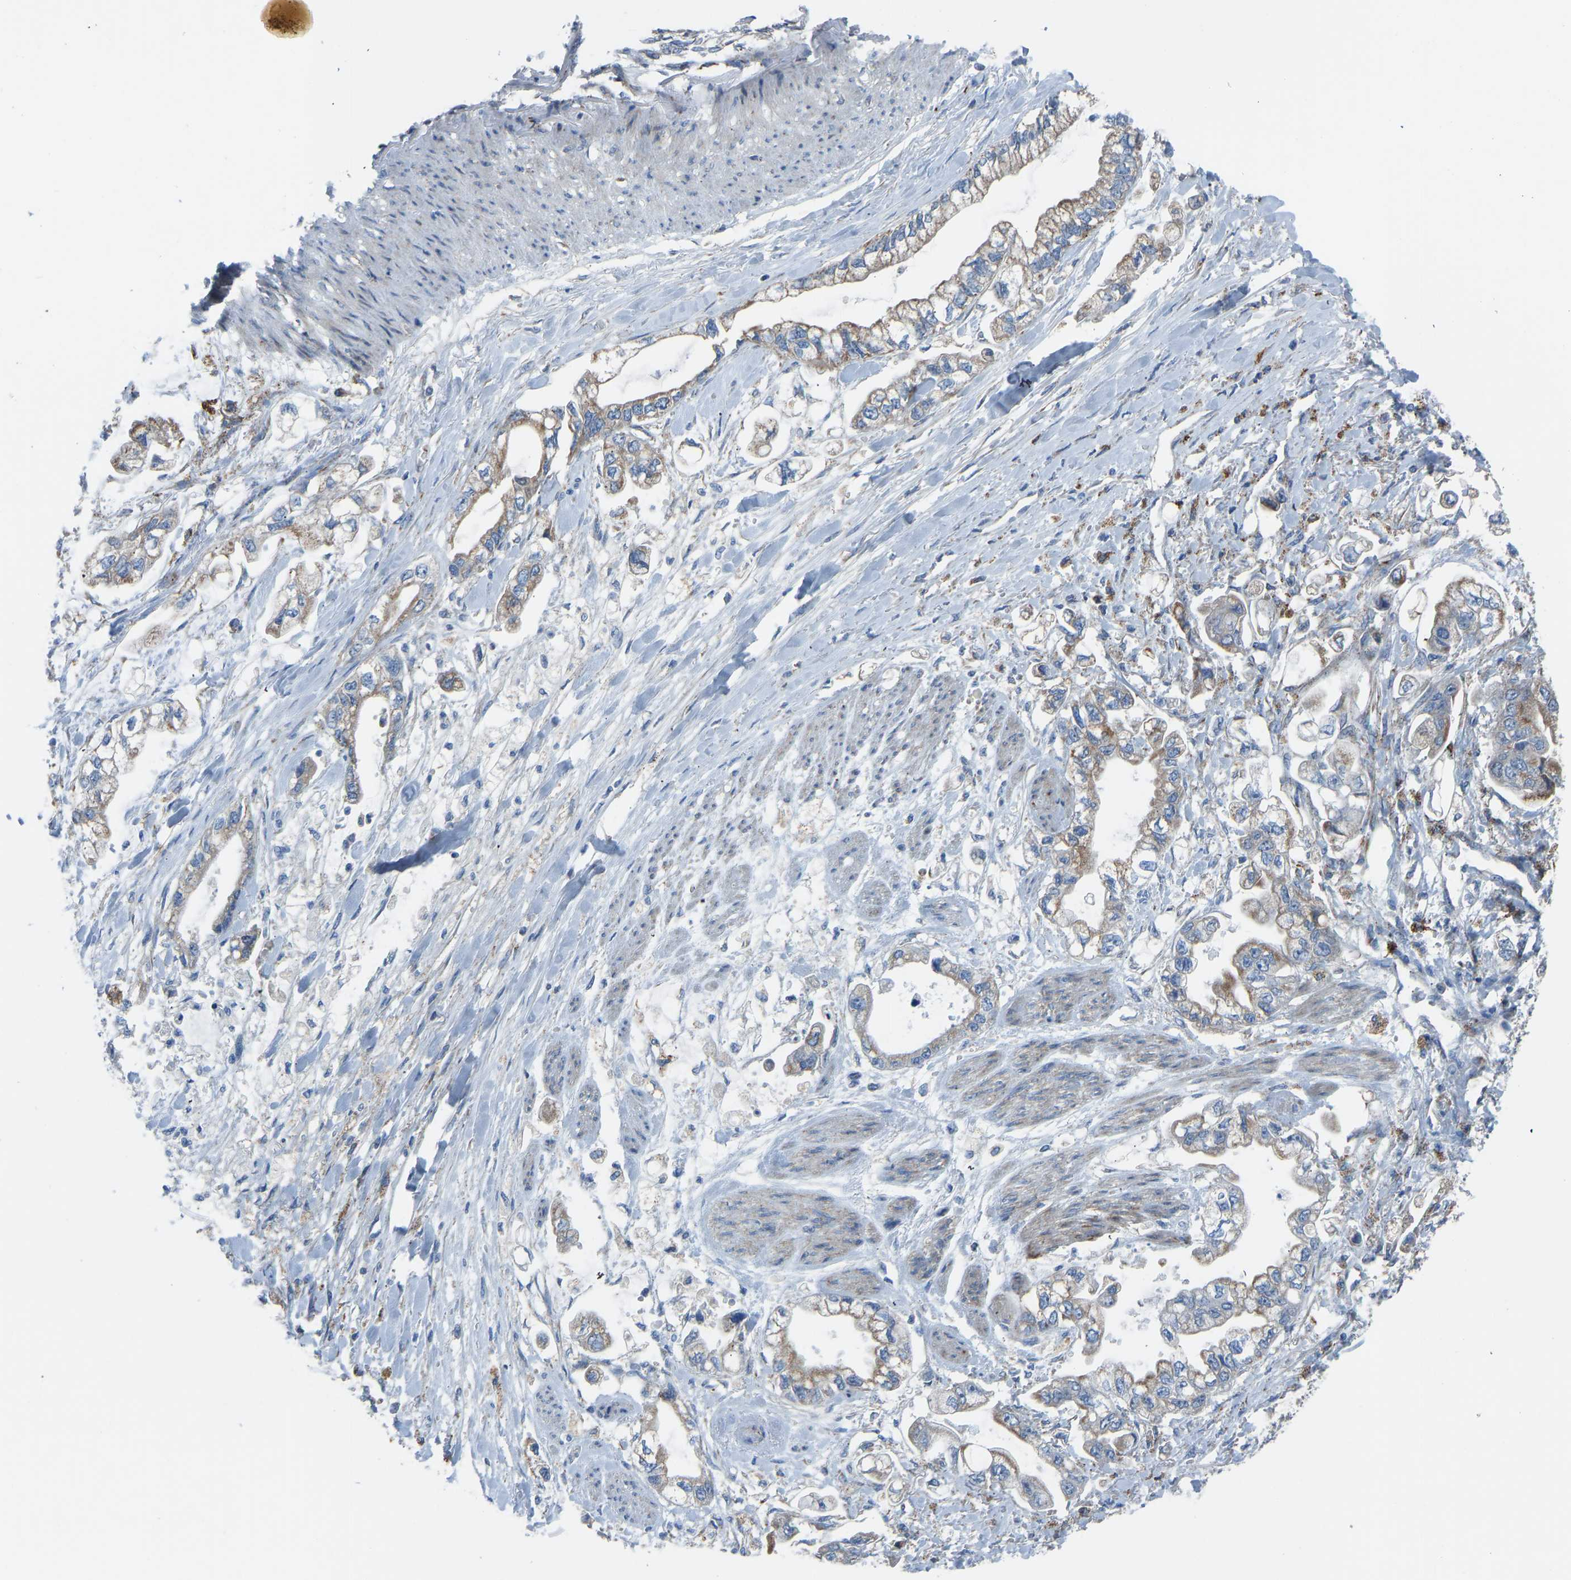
{"staining": {"intensity": "moderate", "quantity": ">75%", "location": "cytoplasmic/membranous"}, "tissue": "stomach cancer", "cell_type": "Tumor cells", "image_type": "cancer", "snomed": [{"axis": "morphology", "description": "Normal tissue, NOS"}, {"axis": "morphology", "description": "Adenocarcinoma, NOS"}, {"axis": "topography", "description": "Stomach"}], "caption": "Stomach cancer (adenocarcinoma) stained with DAB (3,3'-diaminobenzidine) immunohistochemistry (IHC) reveals medium levels of moderate cytoplasmic/membranous positivity in approximately >75% of tumor cells.", "gene": "SMIM20", "patient": {"sex": "male", "age": 62}}